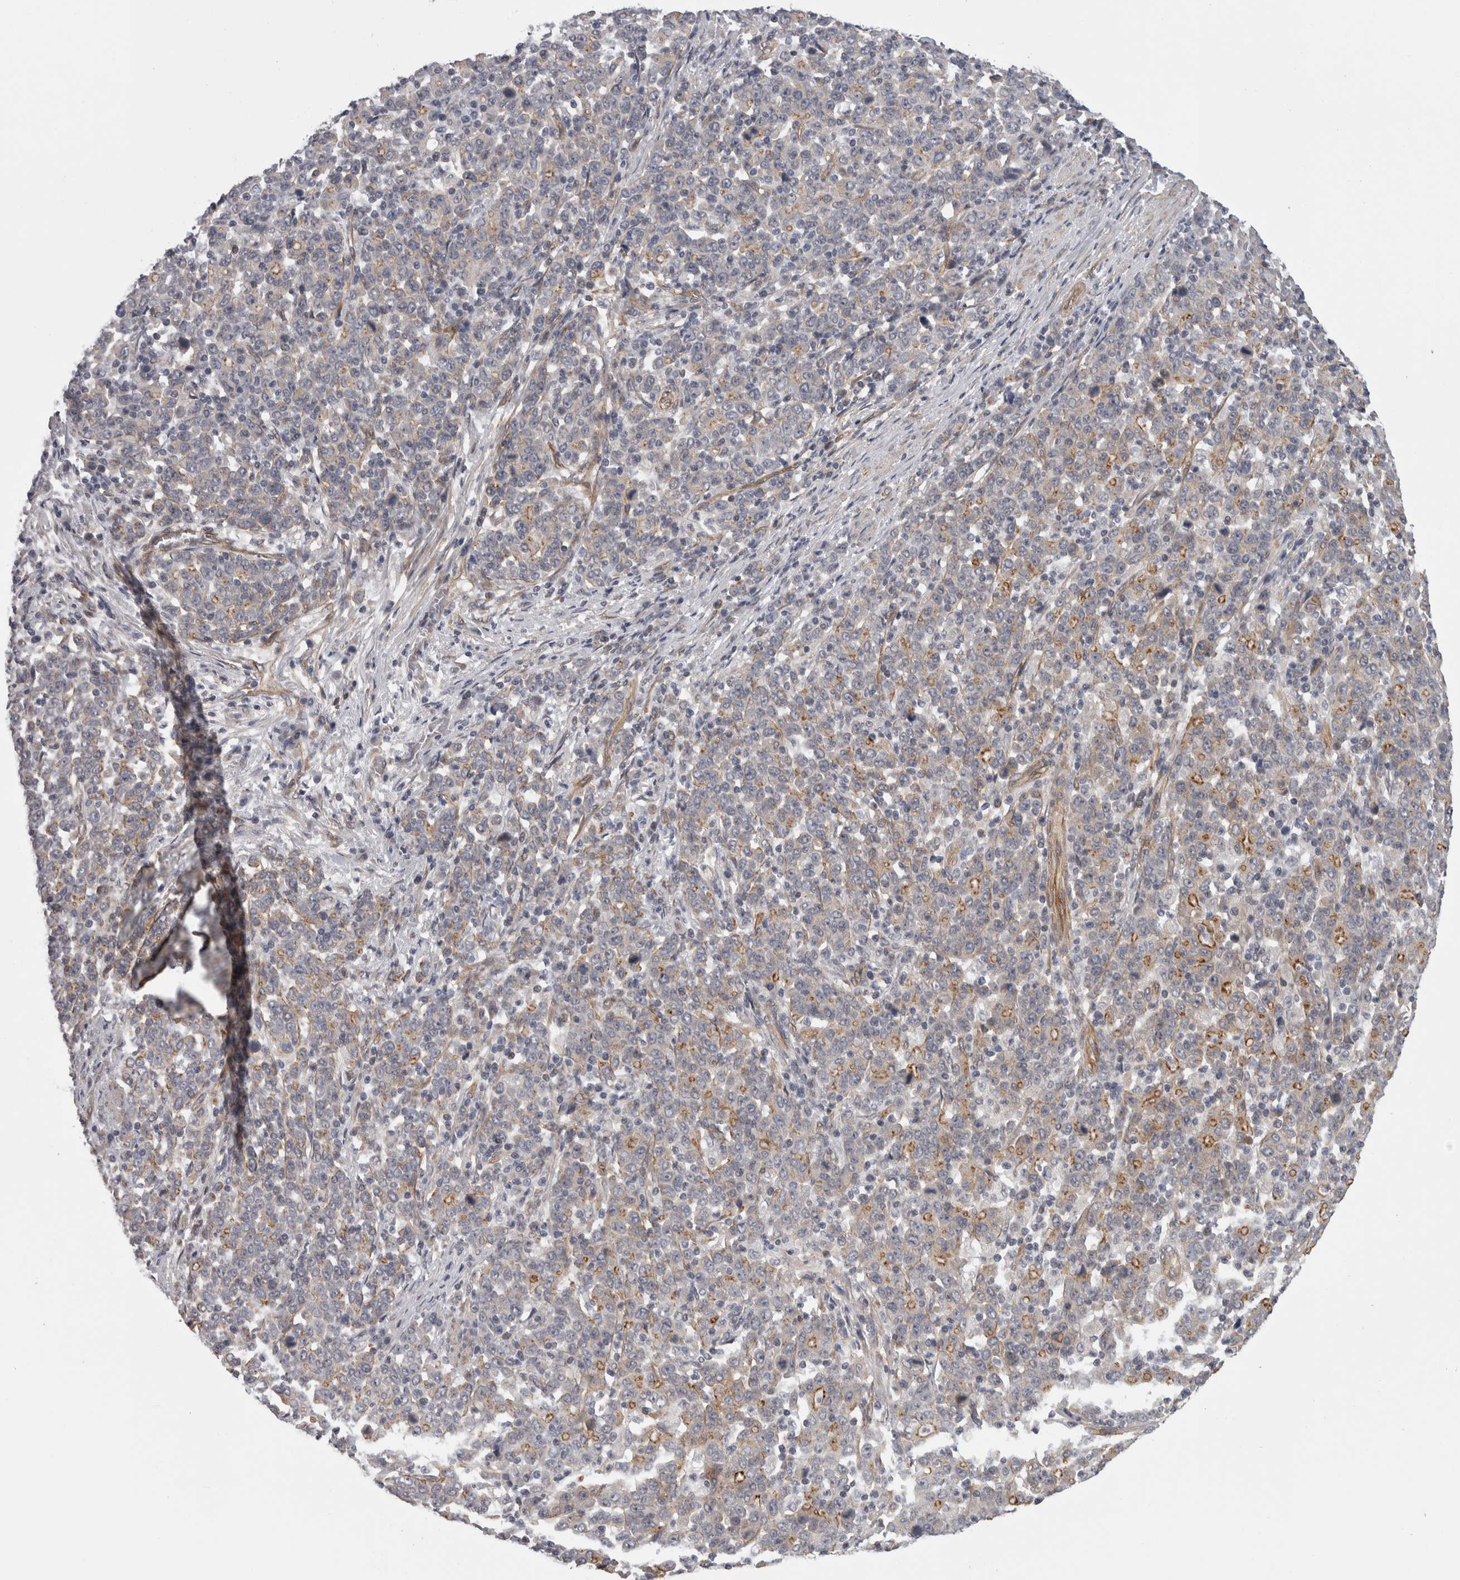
{"staining": {"intensity": "moderate", "quantity": "<25%", "location": "cytoplasmic/membranous"}, "tissue": "stomach cancer", "cell_type": "Tumor cells", "image_type": "cancer", "snomed": [{"axis": "morphology", "description": "Adenocarcinoma, NOS"}, {"axis": "topography", "description": "Stomach, upper"}], "caption": "A brown stain highlights moderate cytoplasmic/membranous staining of a protein in stomach adenocarcinoma tumor cells. (DAB (3,3'-diaminobenzidine) IHC, brown staining for protein, blue staining for nuclei).", "gene": "RMDN1", "patient": {"sex": "male", "age": 69}}